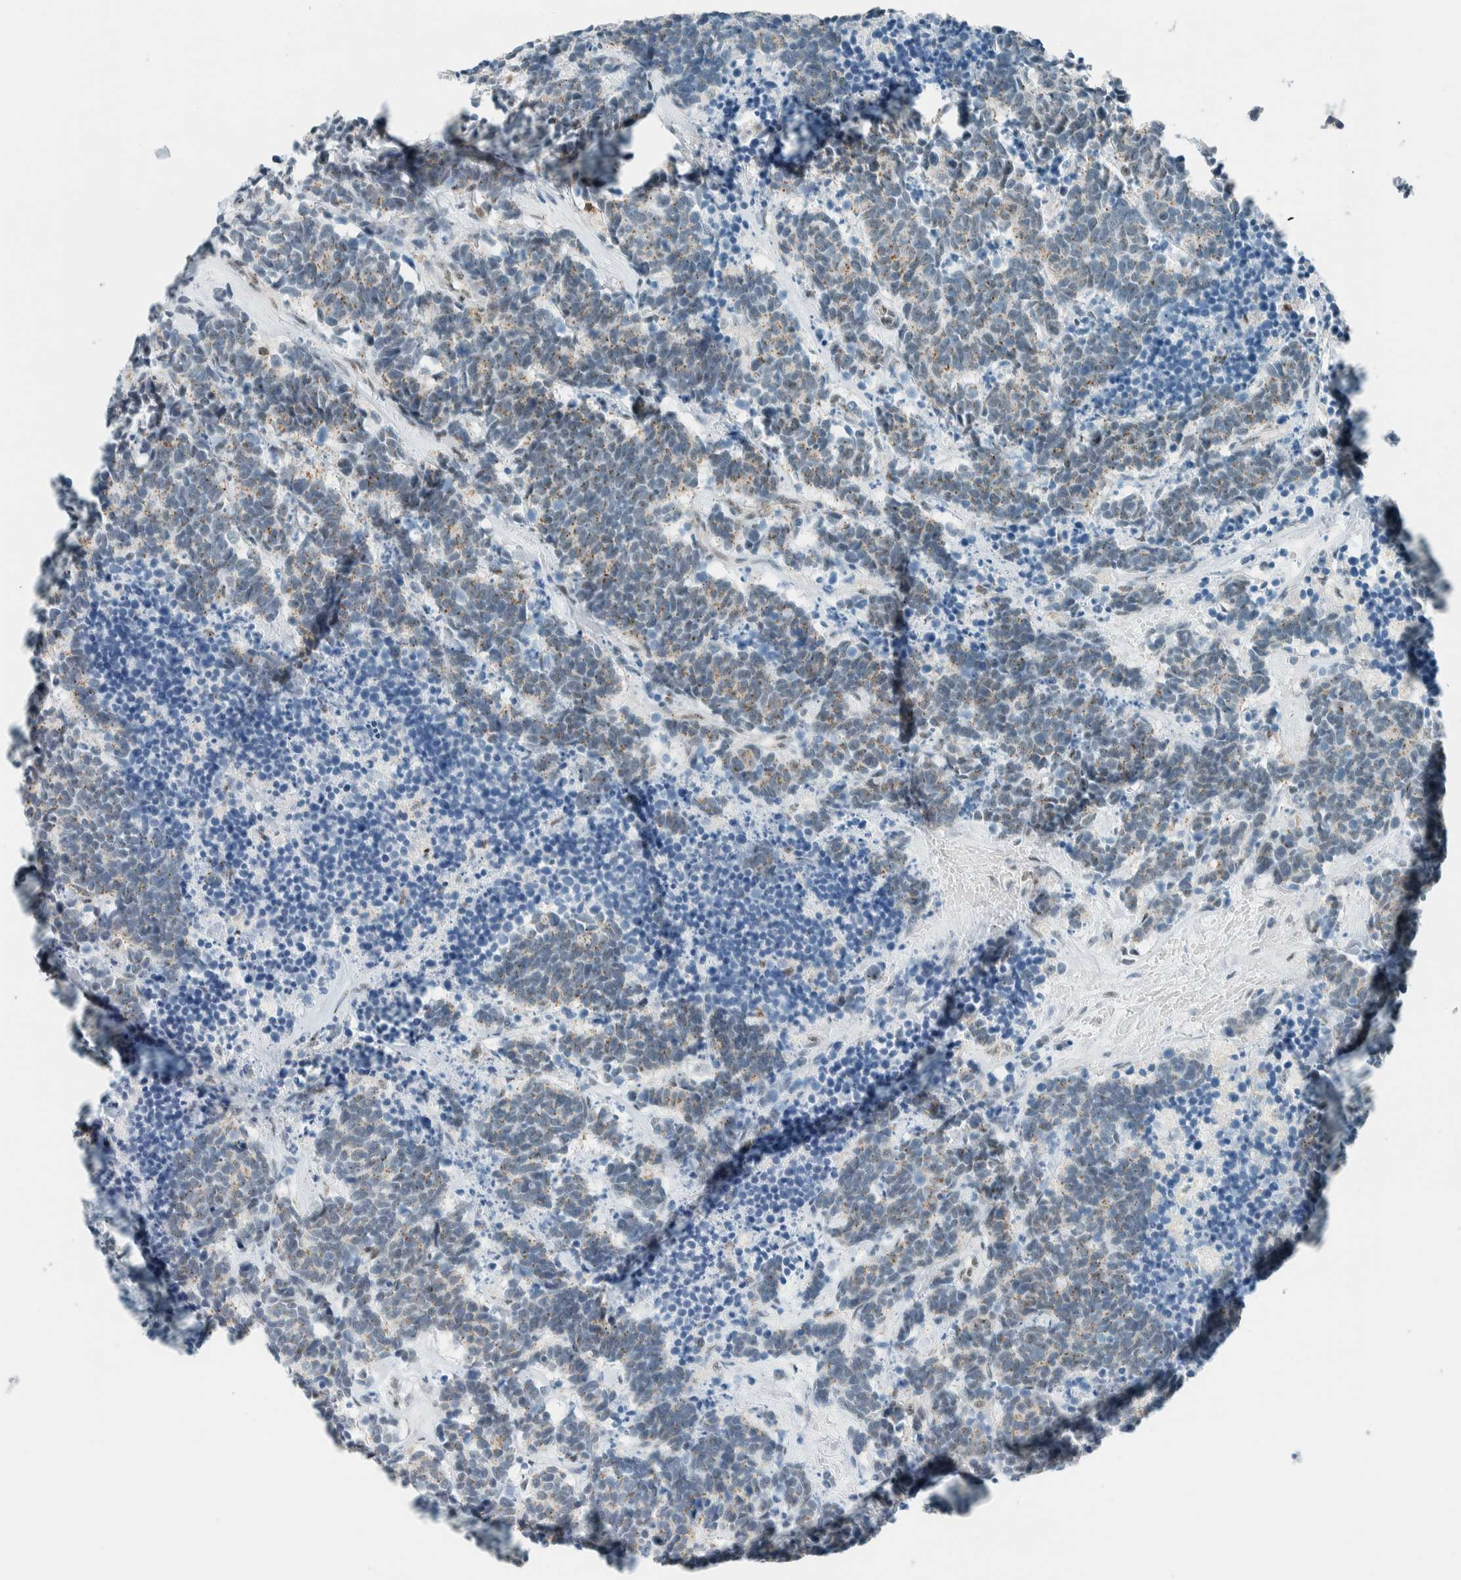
{"staining": {"intensity": "weak", "quantity": ">75%", "location": "cytoplasmic/membranous"}, "tissue": "carcinoid", "cell_type": "Tumor cells", "image_type": "cancer", "snomed": [{"axis": "morphology", "description": "Carcinoma, NOS"}, {"axis": "morphology", "description": "Carcinoid, malignant, NOS"}, {"axis": "topography", "description": "Urinary bladder"}], "caption": "The micrograph displays staining of carcinoid, revealing weak cytoplasmic/membranous protein positivity (brown color) within tumor cells.", "gene": "CYSRT1", "patient": {"sex": "male", "age": 57}}